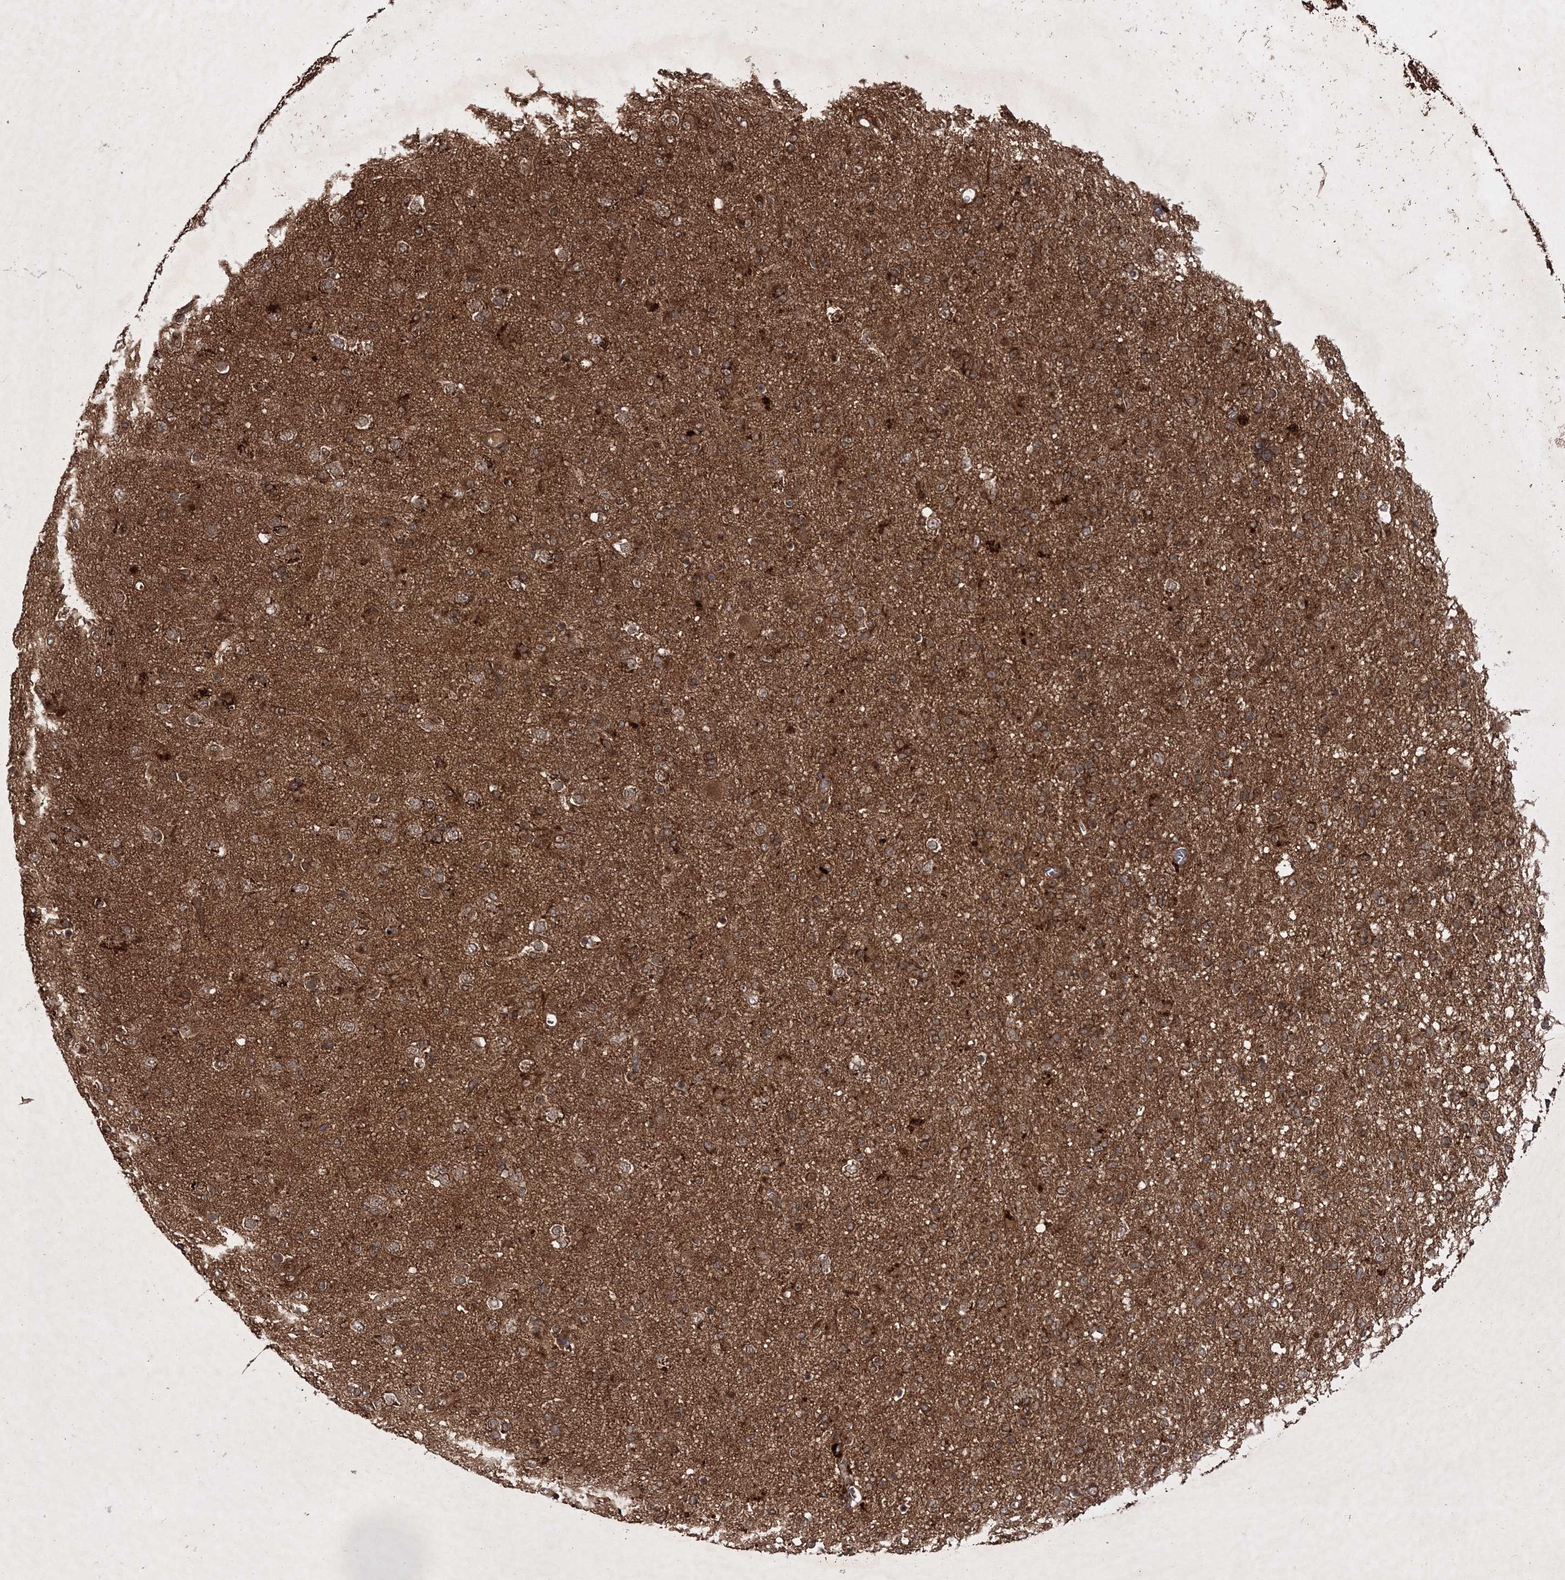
{"staining": {"intensity": "moderate", "quantity": ">75%", "location": "cytoplasmic/membranous,nuclear"}, "tissue": "glioma", "cell_type": "Tumor cells", "image_type": "cancer", "snomed": [{"axis": "morphology", "description": "Glioma, malignant, Low grade"}, {"axis": "topography", "description": "Brain"}], "caption": "A brown stain shows moderate cytoplasmic/membranous and nuclear positivity of a protein in low-grade glioma (malignant) tumor cells. The staining is performed using DAB (3,3'-diaminobenzidine) brown chromogen to label protein expression. The nuclei are counter-stained blue using hematoxylin.", "gene": "DNAJC13", "patient": {"sex": "male", "age": 65}}